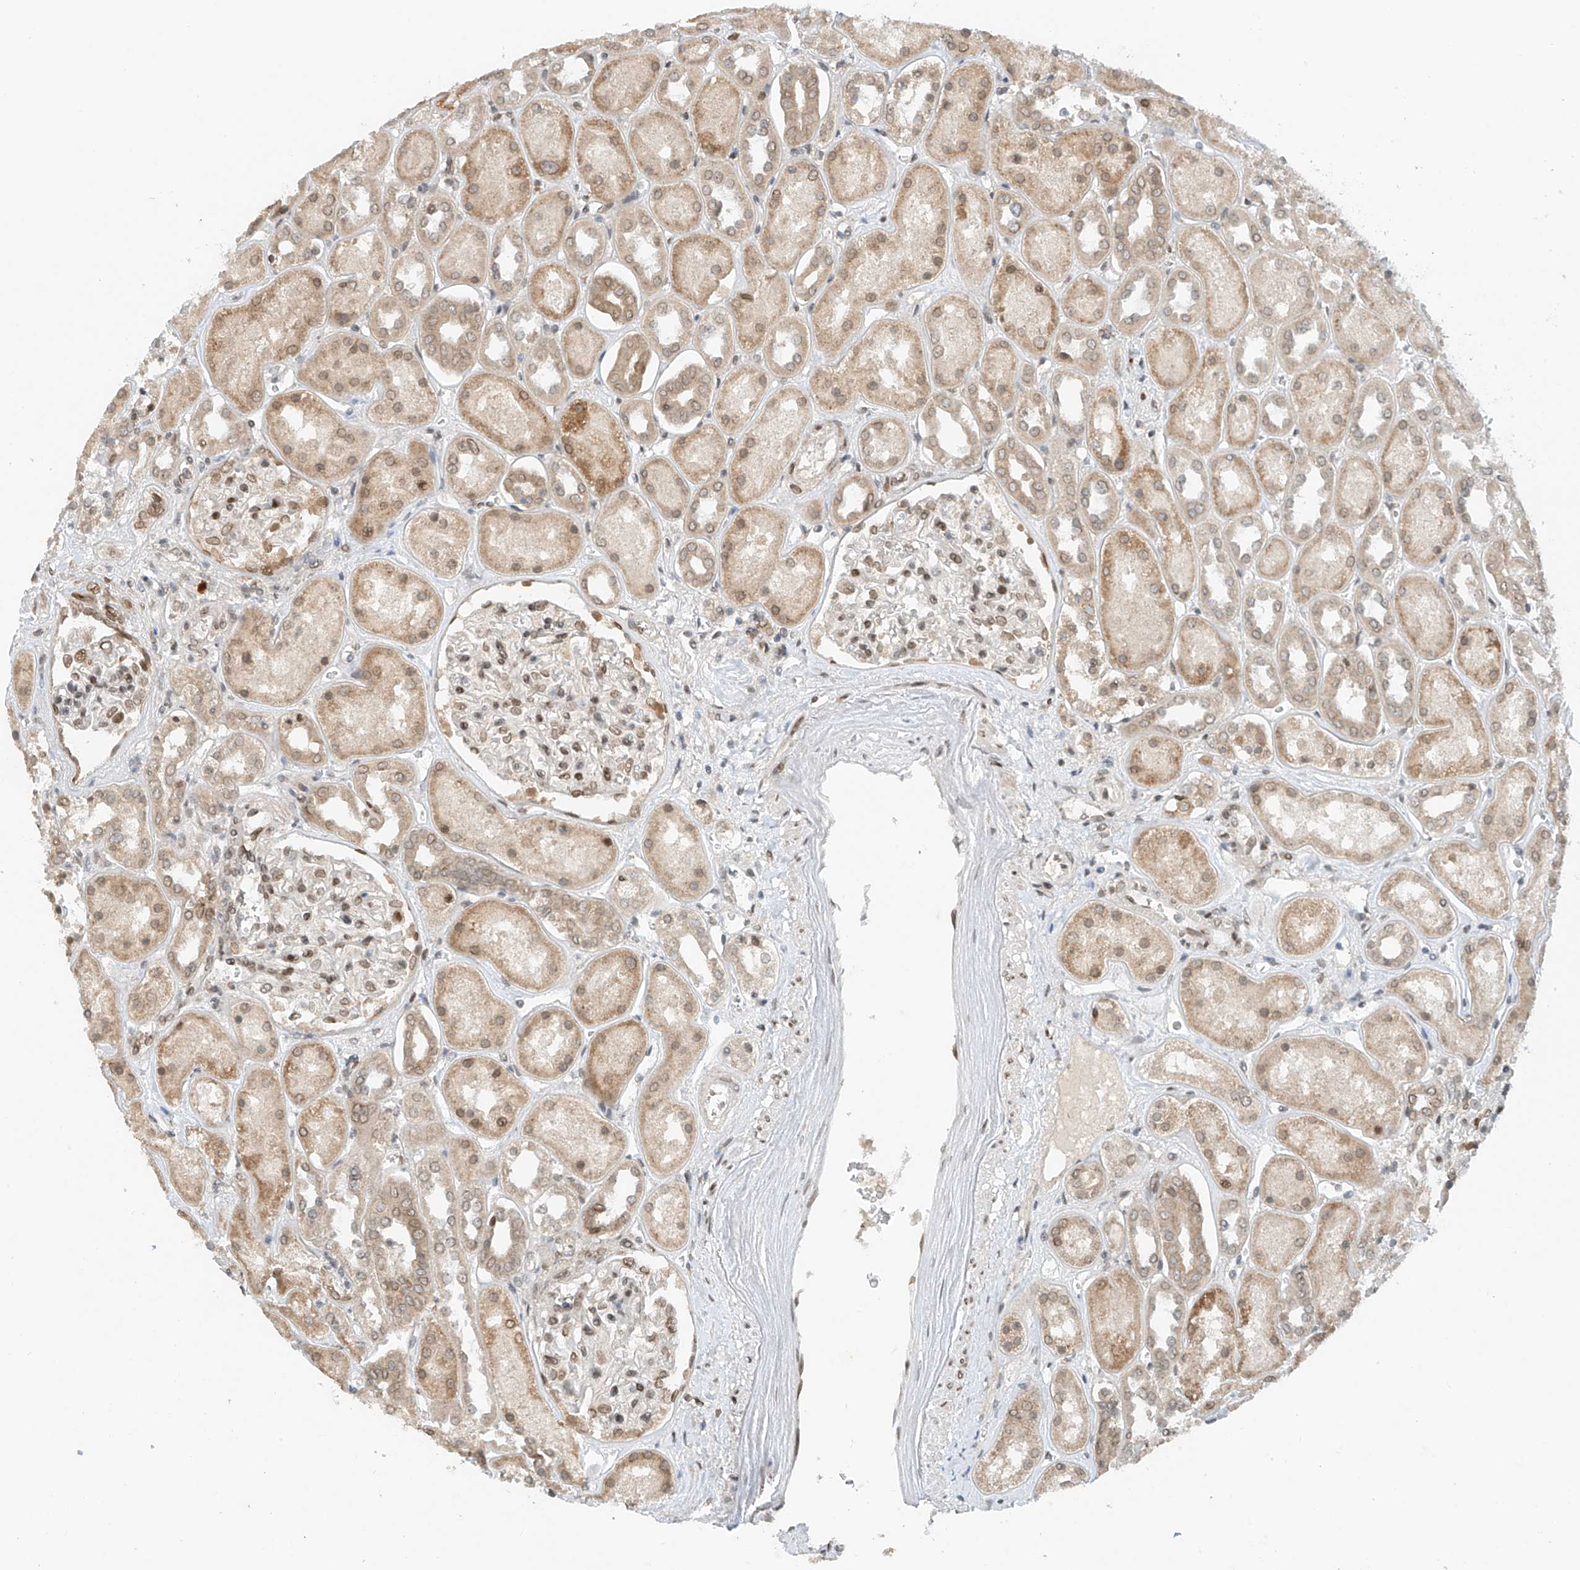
{"staining": {"intensity": "moderate", "quantity": "25%-75%", "location": "nuclear"}, "tissue": "kidney", "cell_type": "Cells in glomeruli", "image_type": "normal", "snomed": [{"axis": "morphology", "description": "Normal tissue, NOS"}, {"axis": "topography", "description": "Kidney"}], "caption": "Unremarkable kidney exhibits moderate nuclear staining in approximately 25%-75% of cells in glomeruli The protein of interest is stained brown, and the nuclei are stained in blue (DAB IHC with brightfield microscopy, high magnification)..", "gene": "STARD9", "patient": {"sex": "male", "age": 70}}